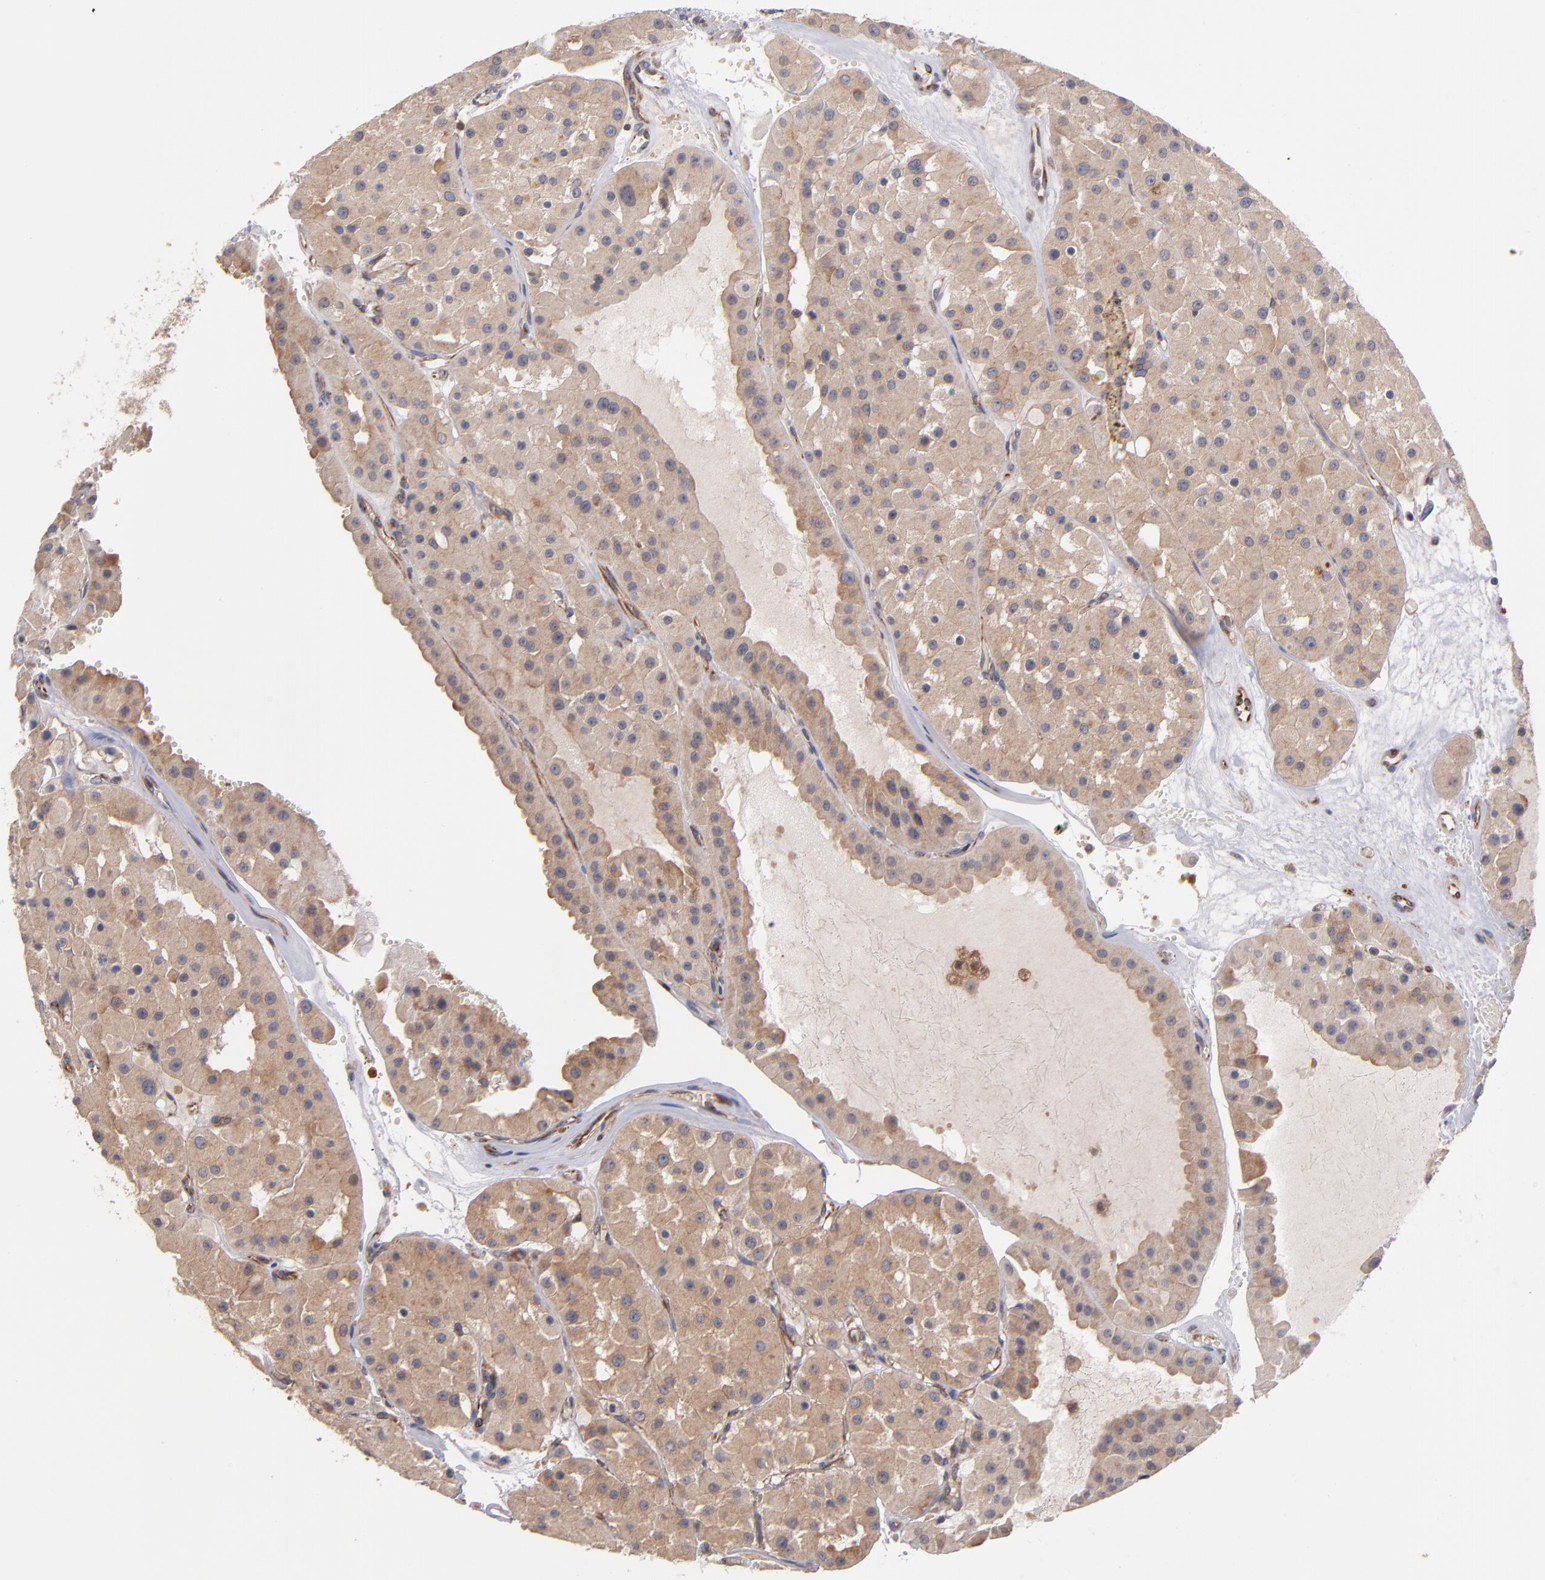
{"staining": {"intensity": "moderate", "quantity": ">75%", "location": "cytoplasmic/membranous"}, "tissue": "renal cancer", "cell_type": "Tumor cells", "image_type": "cancer", "snomed": [{"axis": "morphology", "description": "Adenocarcinoma, uncertain malignant potential"}, {"axis": "topography", "description": "Kidney"}], "caption": "Adenocarcinoma,  uncertain malignant potential (renal) tissue exhibits moderate cytoplasmic/membranous positivity in approximately >75% of tumor cells", "gene": "GMFG", "patient": {"sex": "male", "age": 63}}